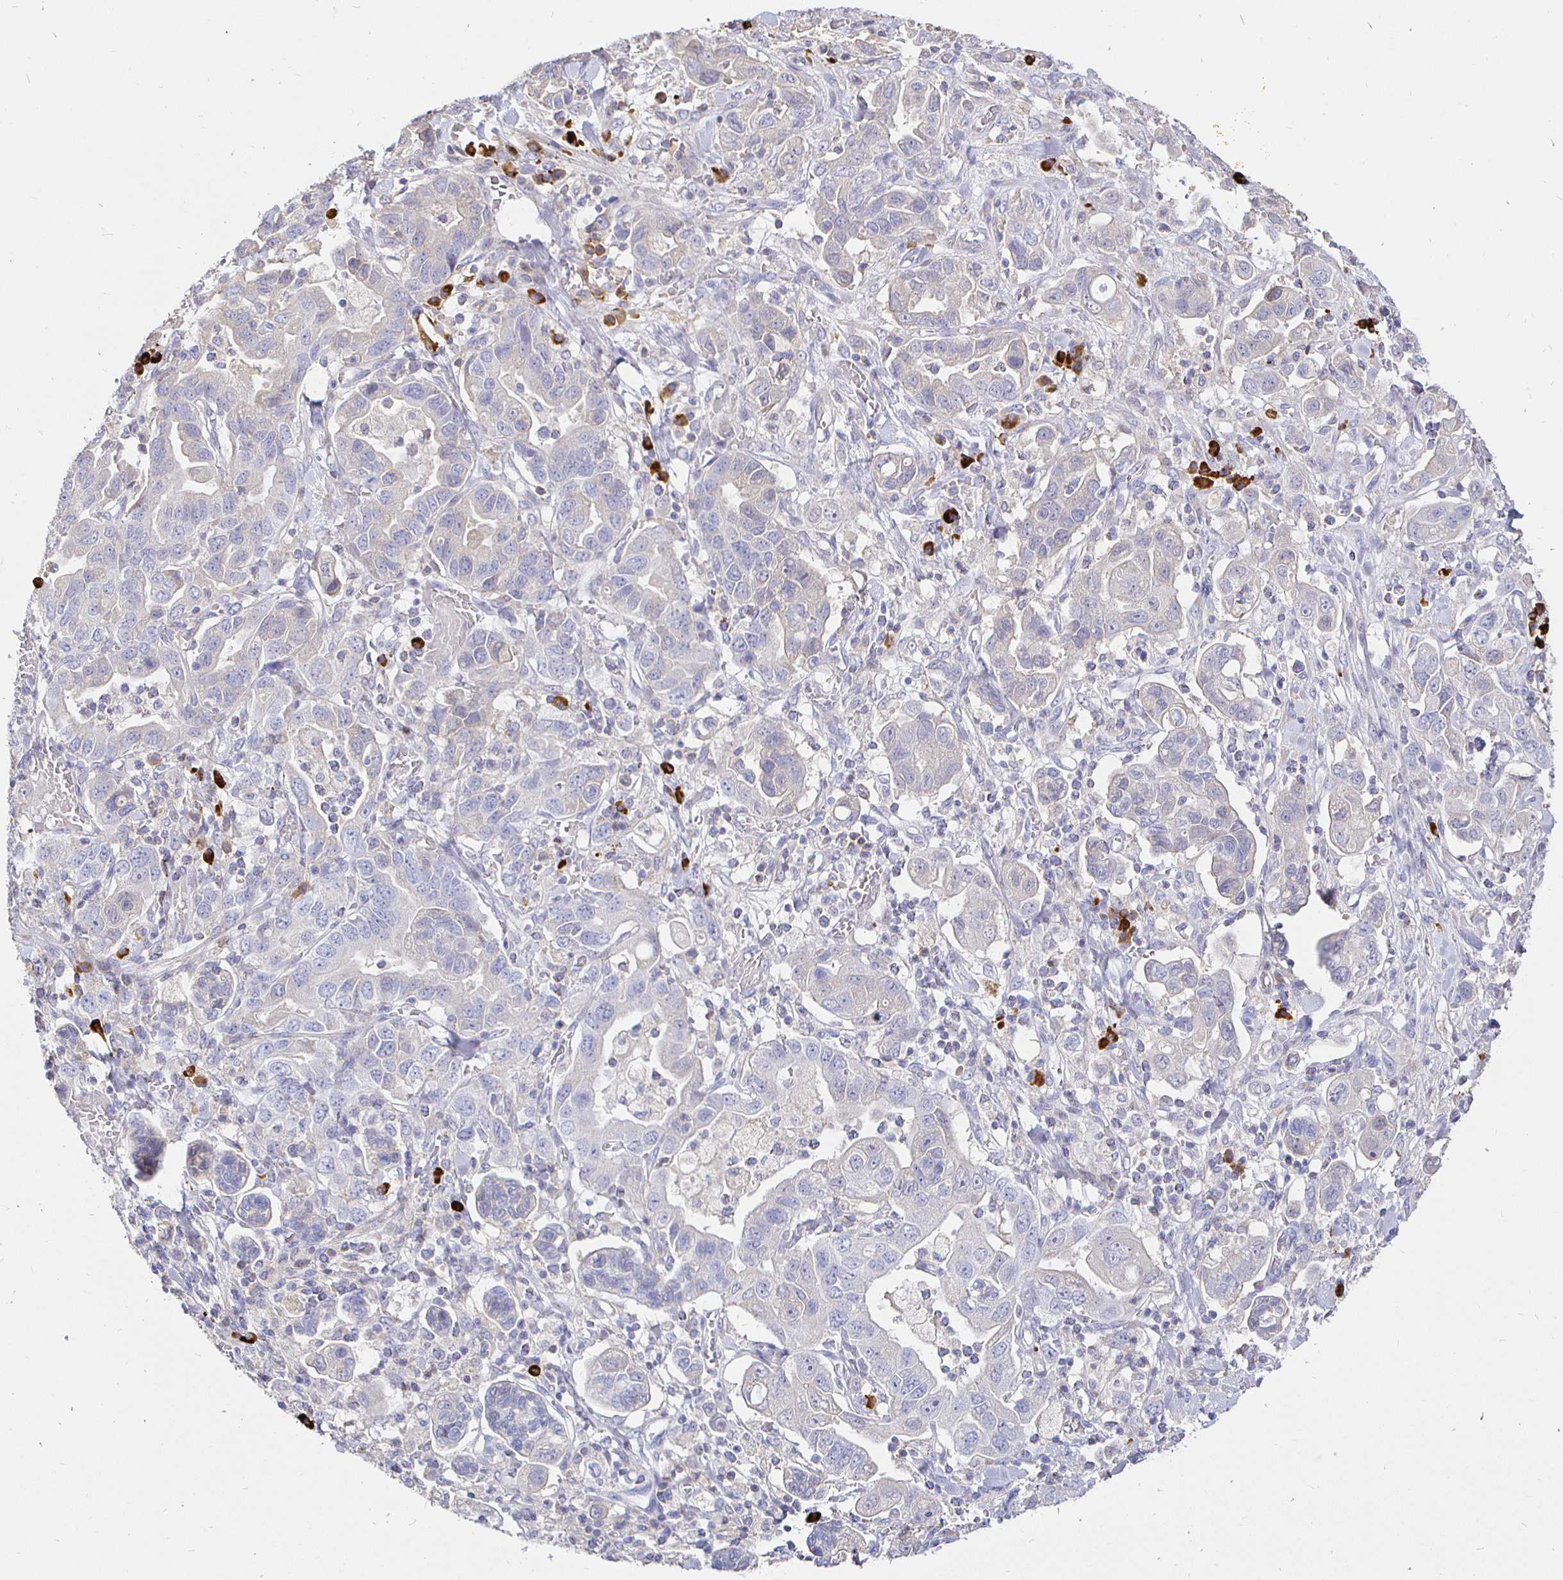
{"staining": {"intensity": "negative", "quantity": "none", "location": "none"}, "tissue": "stomach cancer", "cell_type": "Tumor cells", "image_type": "cancer", "snomed": [{"axis": "morphology", "description": "Adenocarcinoma, NOS"}, {"axis": "topography", "description": "Stomach, upper"}, {"axis": "topography", "description": "Stomach"}], "caption": "The immunohistochemistry (IHC) image has no significant expression in tumor cells of stomach cancer tissue.", "gene": "CXCR3", "patient": {"sex": "male", "age": 62}}